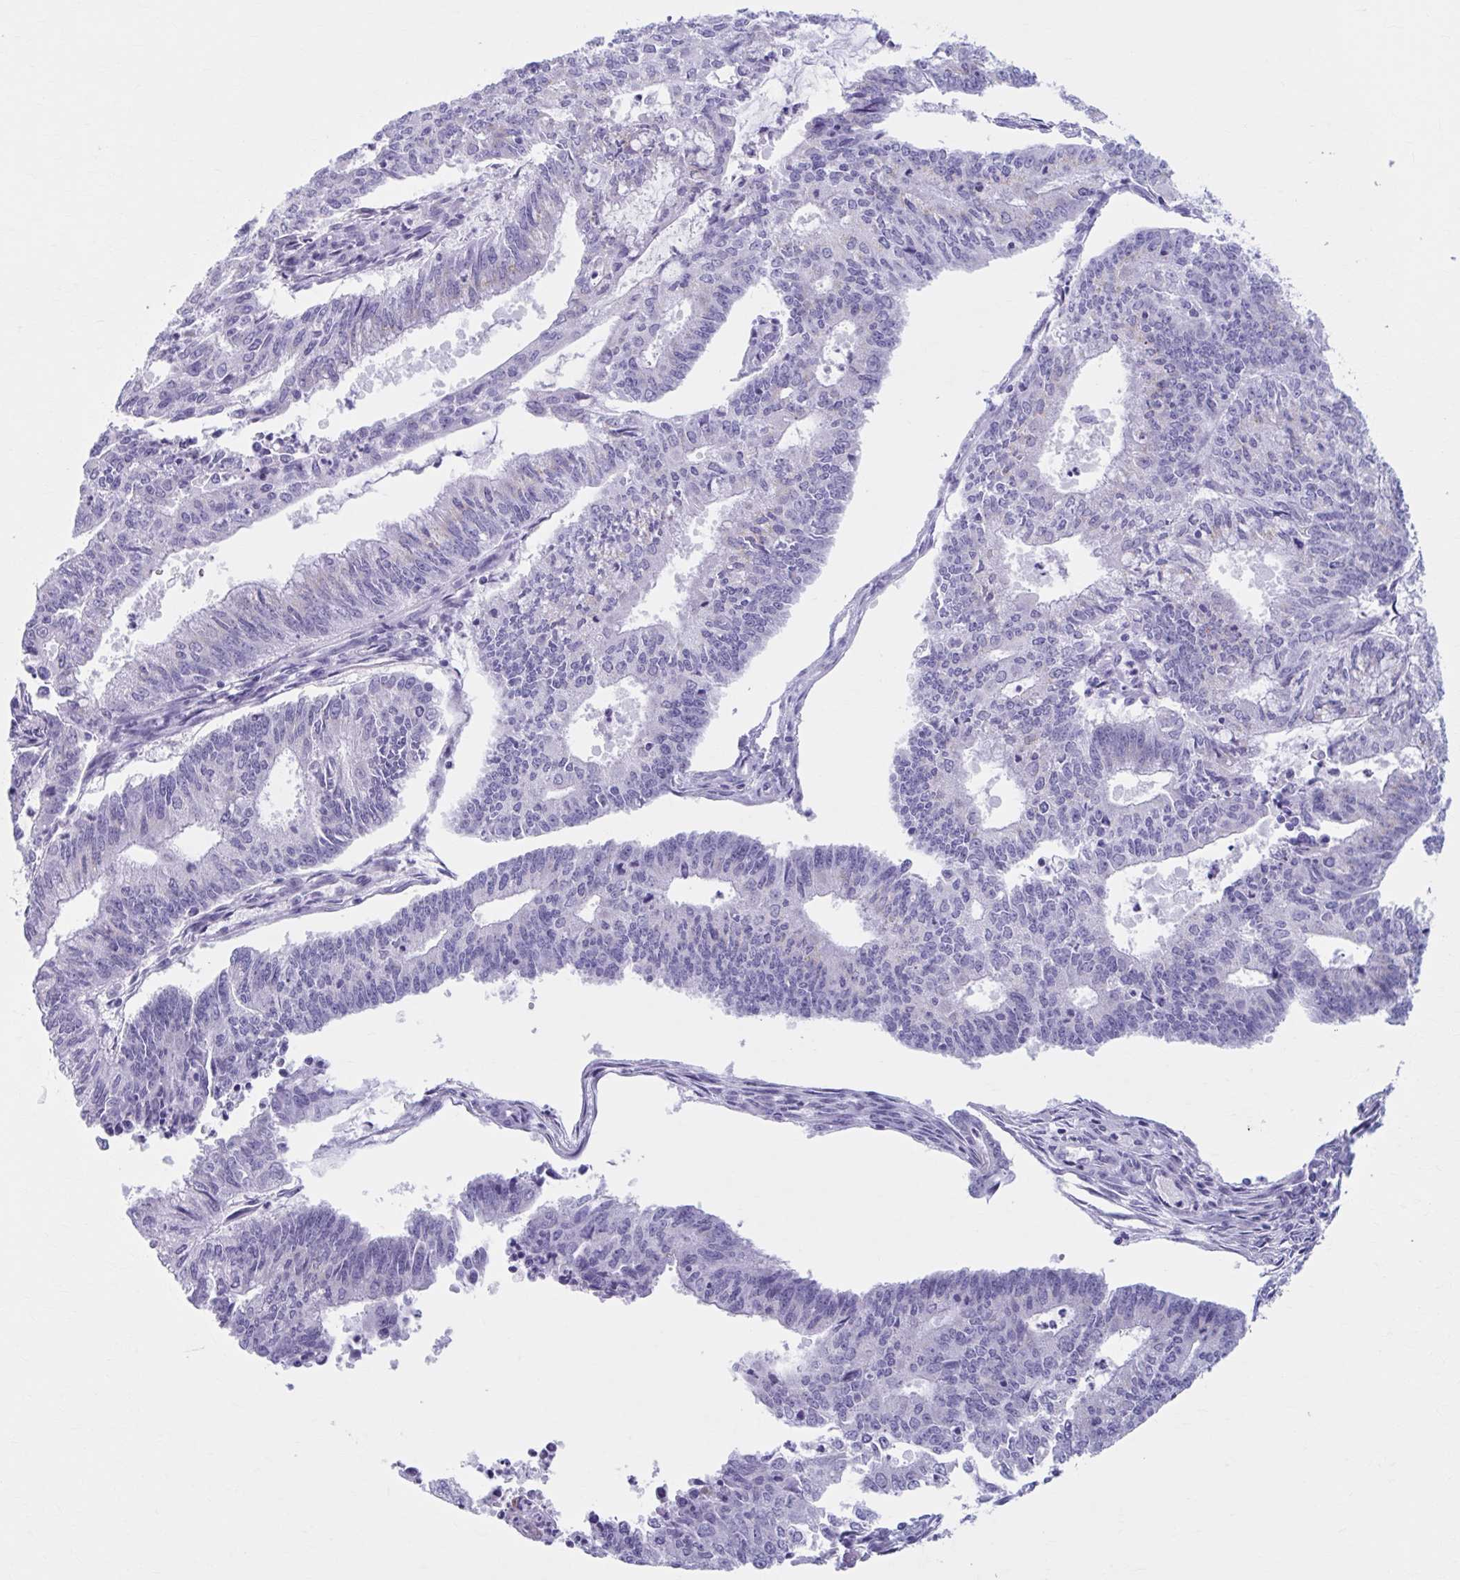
{"staining": {"intensity": "negative", "quantity": "none", "location": "none"}, "tissue": "endometrial cancer", "cell_type": "Tumor cells", "image_type": "cancer", "snomed": [{"axis": "morphology", "description": "Adenocarcinoma, NOS"}, {"axis": "topography", "description": "Endometrium"}], "caption": "Immunohistochemistry (IHC) micrograph of neoplastic tissue: endometrial adenocarcinoma stained with DAB shows no significant protein staining in tumor cells.", "gene": "KCNE2", "patient": {"sex": "female", "age": 61}}